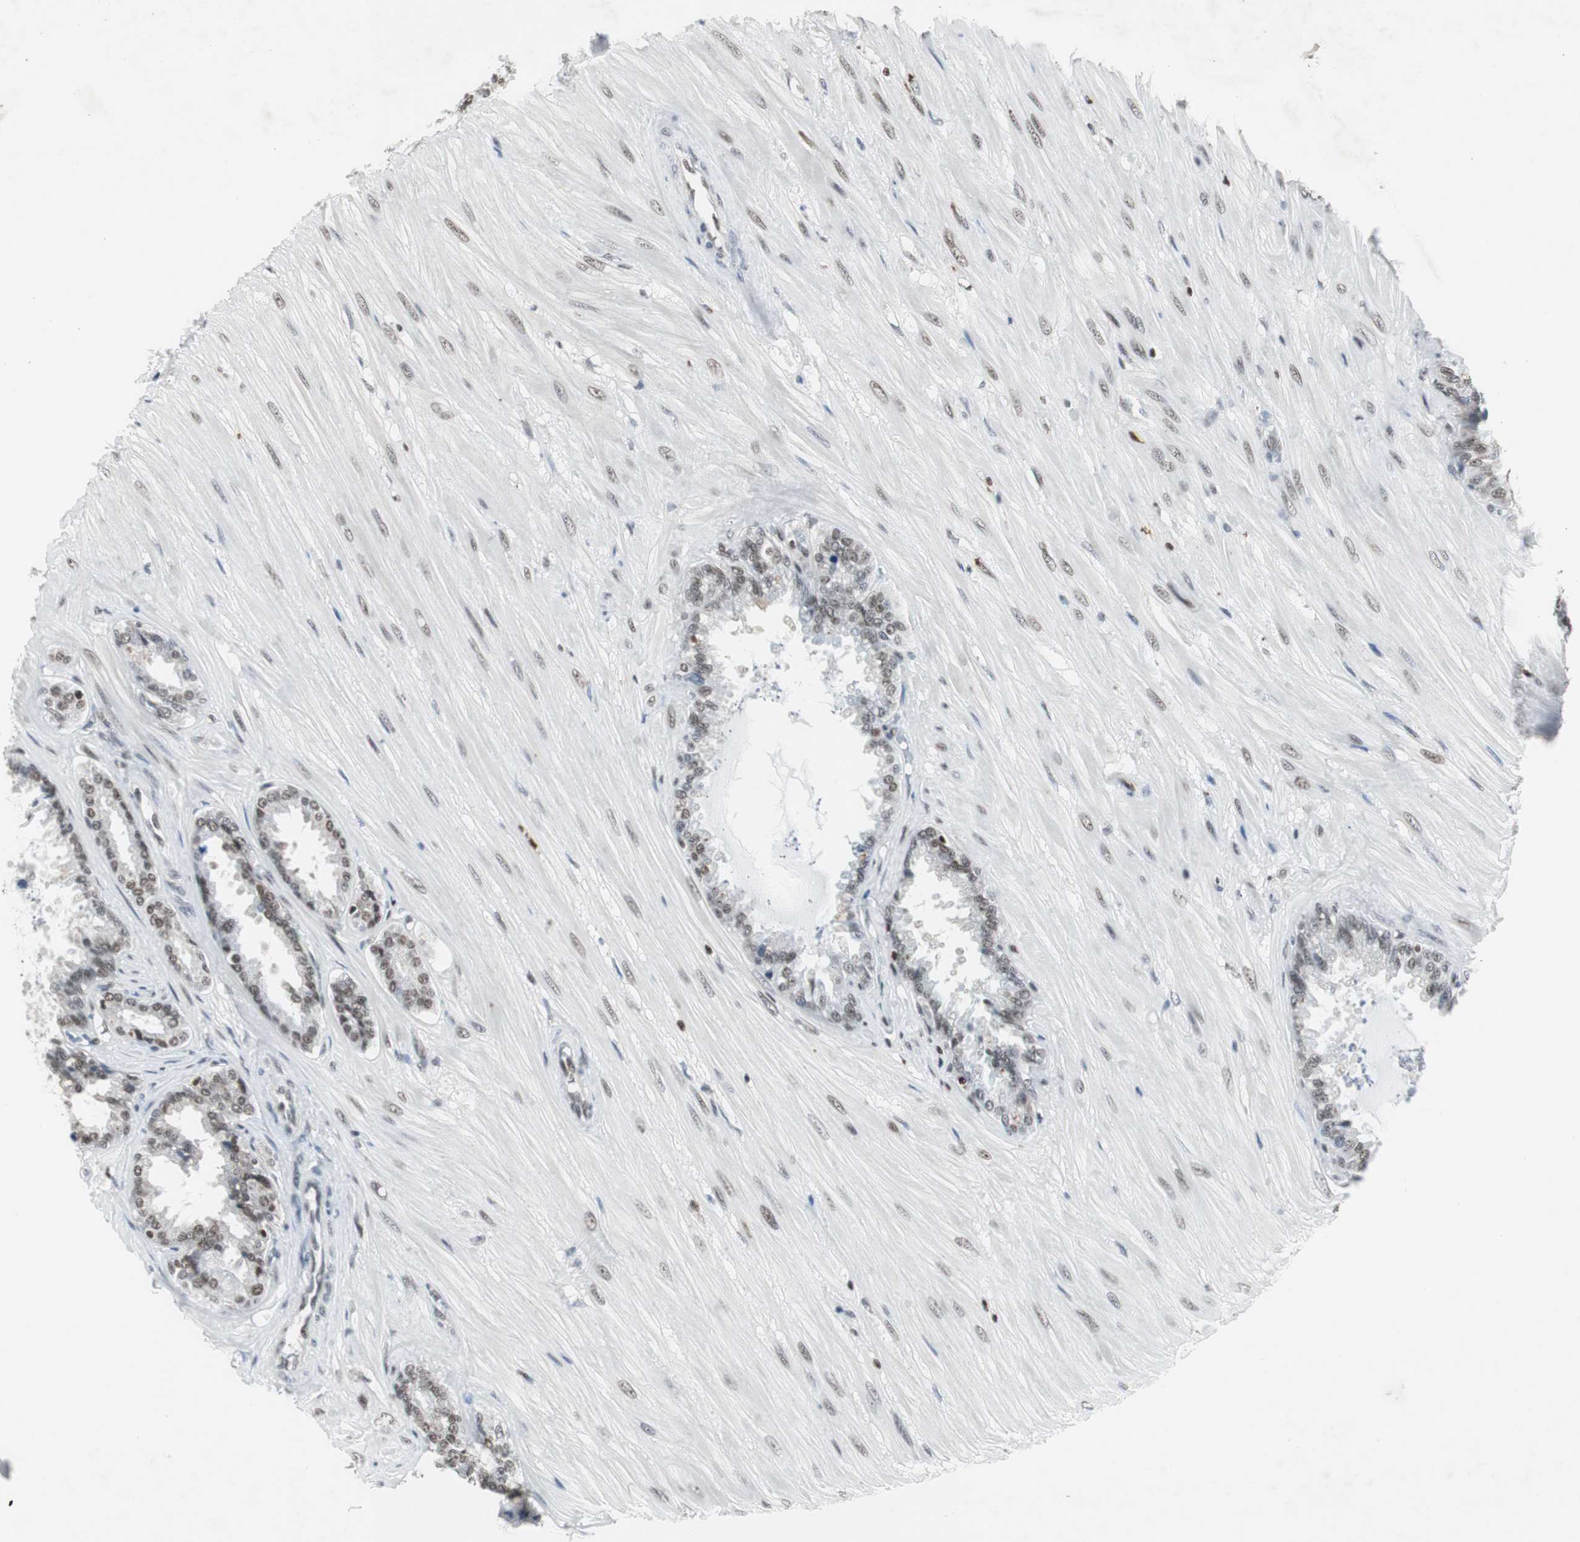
{"staining": {"intensity": "strong", "quantity": ">75%", "location": "nuclear"}, "tissue": "seminal vesicle", "cell_type": "Glandular cells", "image_type": "normal", "snomed": [{"axis": "morphology", "description": "Normal tissue, NOS"}, {"axis": "topography", "description": "Seminal veicle"}], "caption": "Glandular cells reveal strong nuclear staining in about >75% of cells in benign seminal vesicle.", "gene": "RAD9A", "patient": {"sex": "male", "age": 46}}